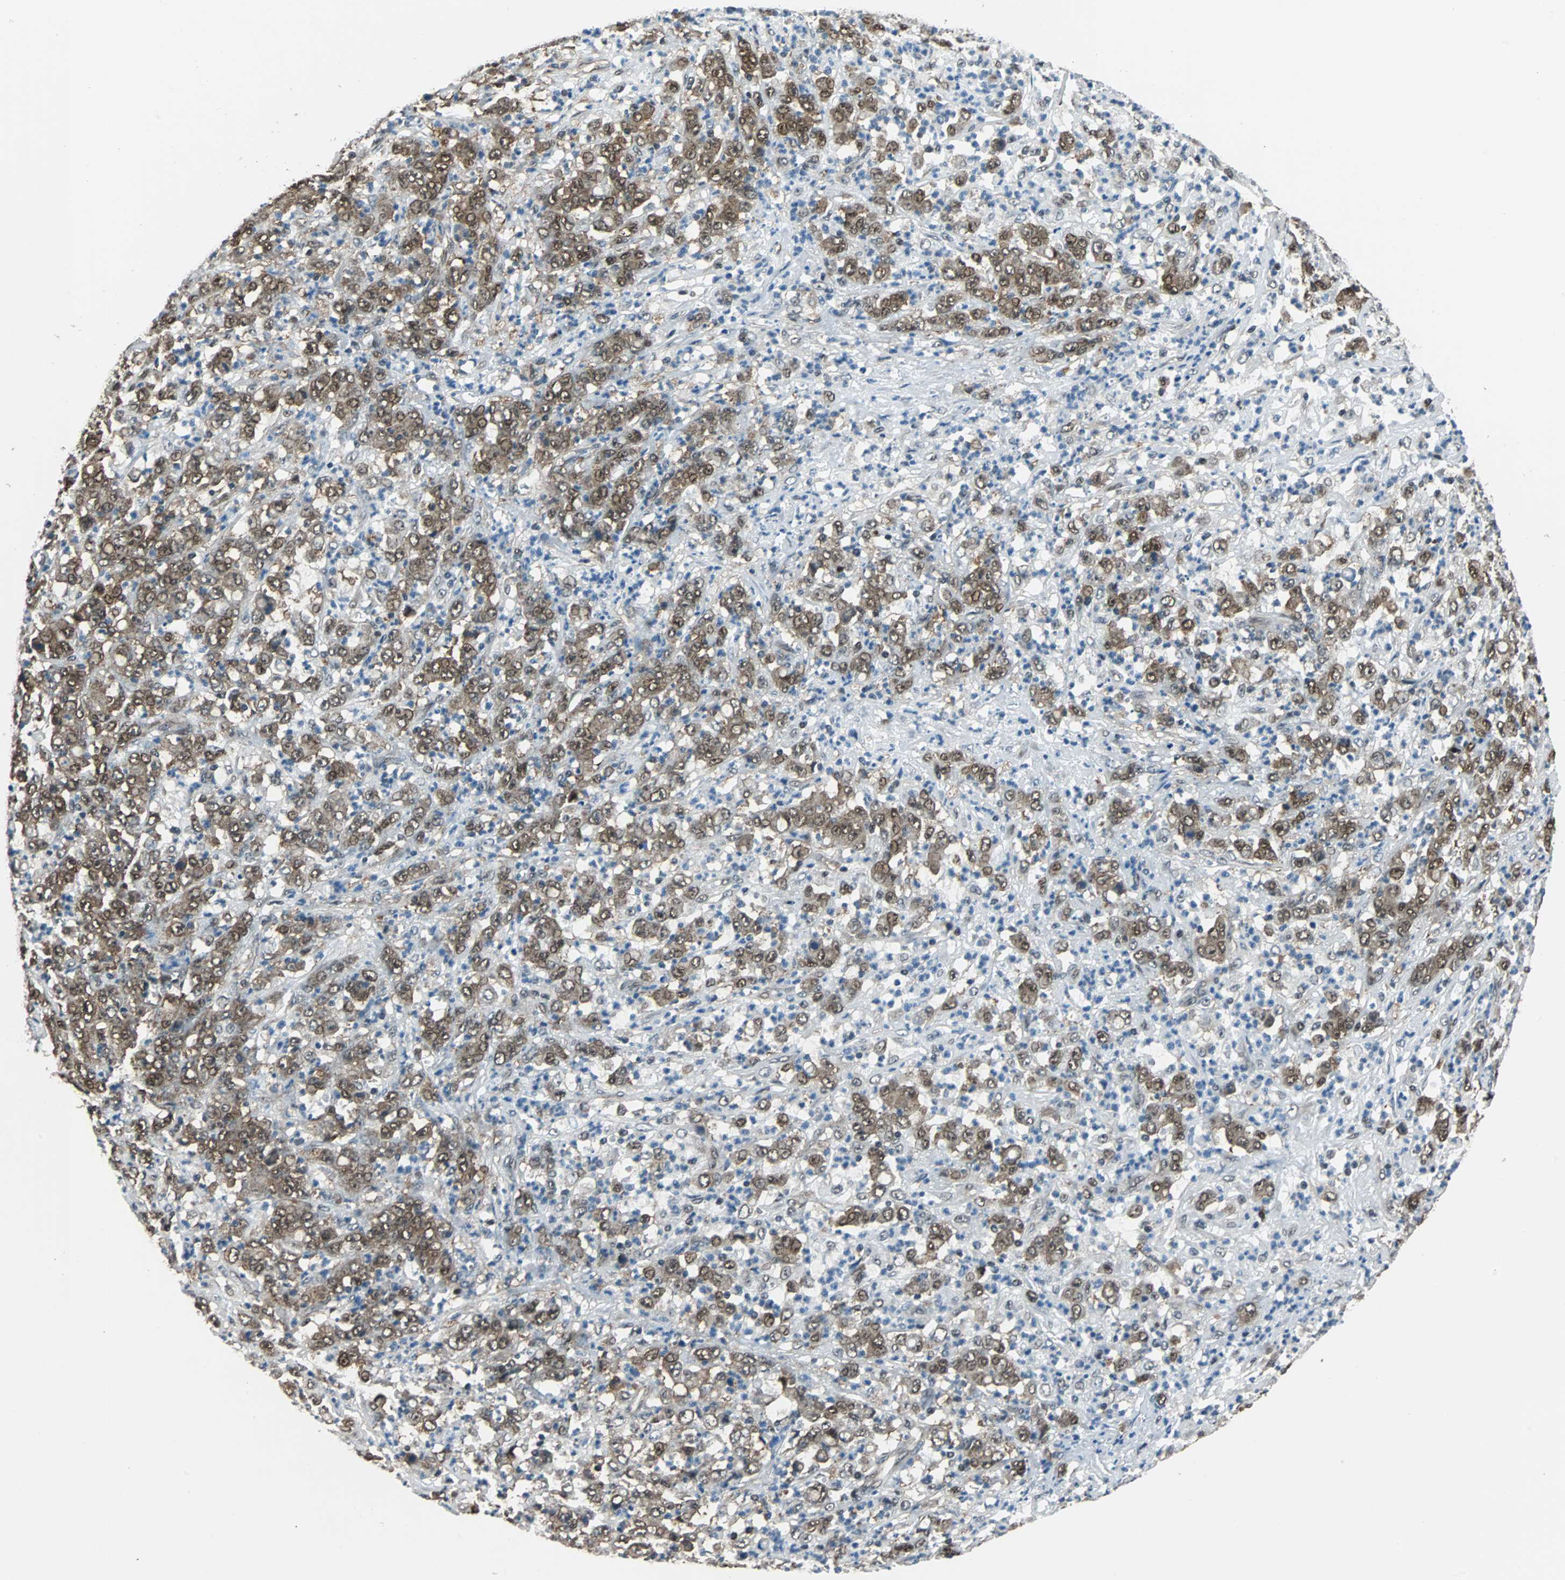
{"staining": {"intensity": "moderate", "quantity": ">75%", "location": "cytoplasmic/membranous"}, "tissue": "stomach cancer", "cell_type": "Tumor cells", "image_type": "cancer", "snomed": [{"axis": "morphology", "description": "Adenocarcinoma, NOS"}, {"axis": "topography", "description": "Stomach, lower"}], "caption": "Immunohistochemical staining of human stomach cancer (adenocarcinoma) exhibits medium levels of moderate cytoplasmic/membranous expression in approximately >75% of tumor cells.", "gene": "VCP", "patient": {"sex": "female", "age": 71}}